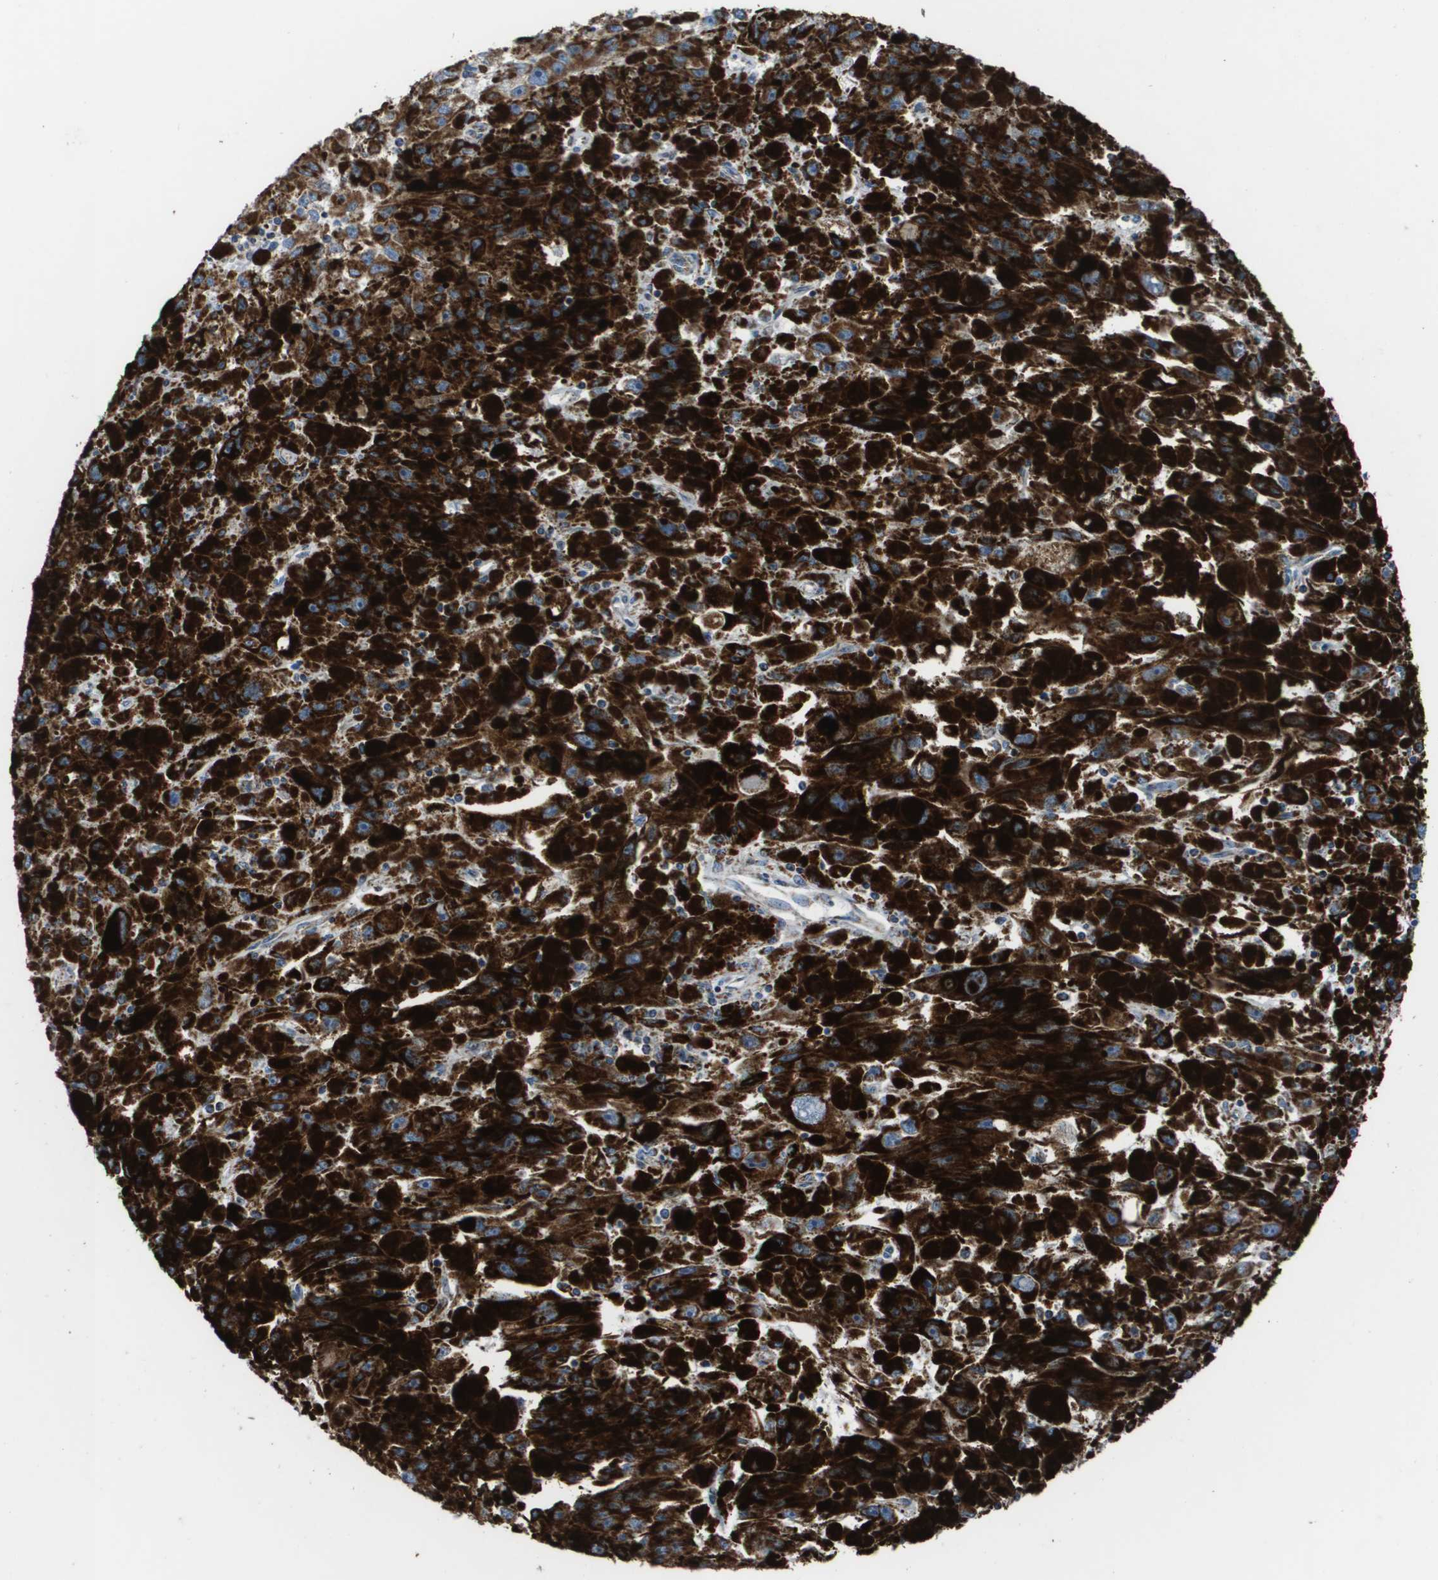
{"staining": {"intensity": "moderate", "quantity": ">75%", "location": "cytoplasmic/membranous"}, "tissue": "melanoma", "cell_type": "Tumor cells", "image_type": "cancer", "snomed": [{"axis": "morphology", "description": "Malignant melanoma, NOS"}, {"axis": "topography", "description": "Skin"}], "caption": "An image showing moderate cytoplasmic/membranous expression in about >75% of tumor cells in malignant melanoma, as visualized by brown immunohistochemical staining.", "gene": "ZDHHC3", "patient": {"sex": "female", "age": 104}}